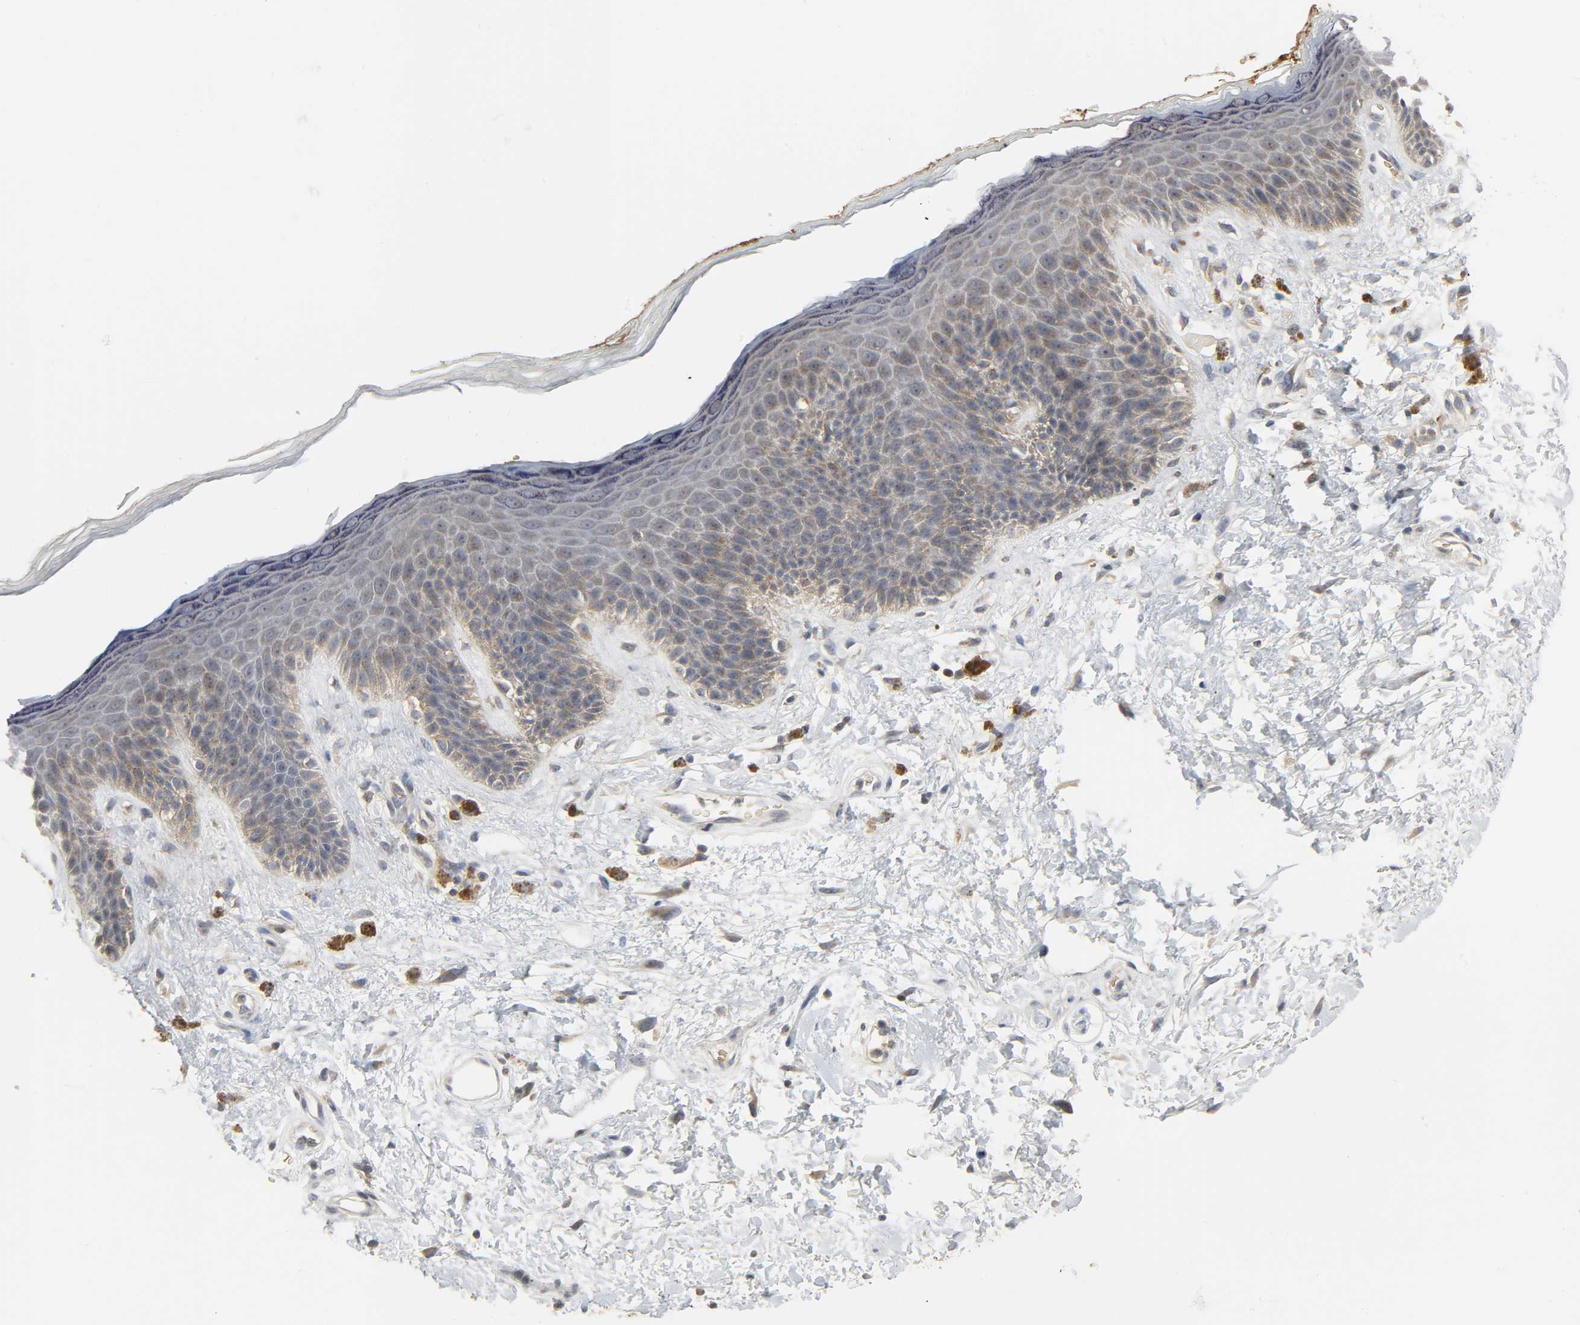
{"staining": {"intensity": "moderate", "quantity": "<25%", "location": "cytoplasmic/membranous"}, "tissue": "skin", "cell_type": "Epidermal cells", "image_type": "normal", "snomed": [{"axis": "morphology", "description": "Normal tissue, NOS"}, {"axis": "topography", "description": "Anal"}], "caption": "The photomicrograph demonstrates immunohistochemical staining of normal skin. There is moderate cytoplasmic/membranous expression is present in about <25% of epidermal cells. (brown staining indicates protein expression, while blue staining denotes nuclei).", "gene": "PLEKHA2", "patient": {"sex": "female", "age": 46}}